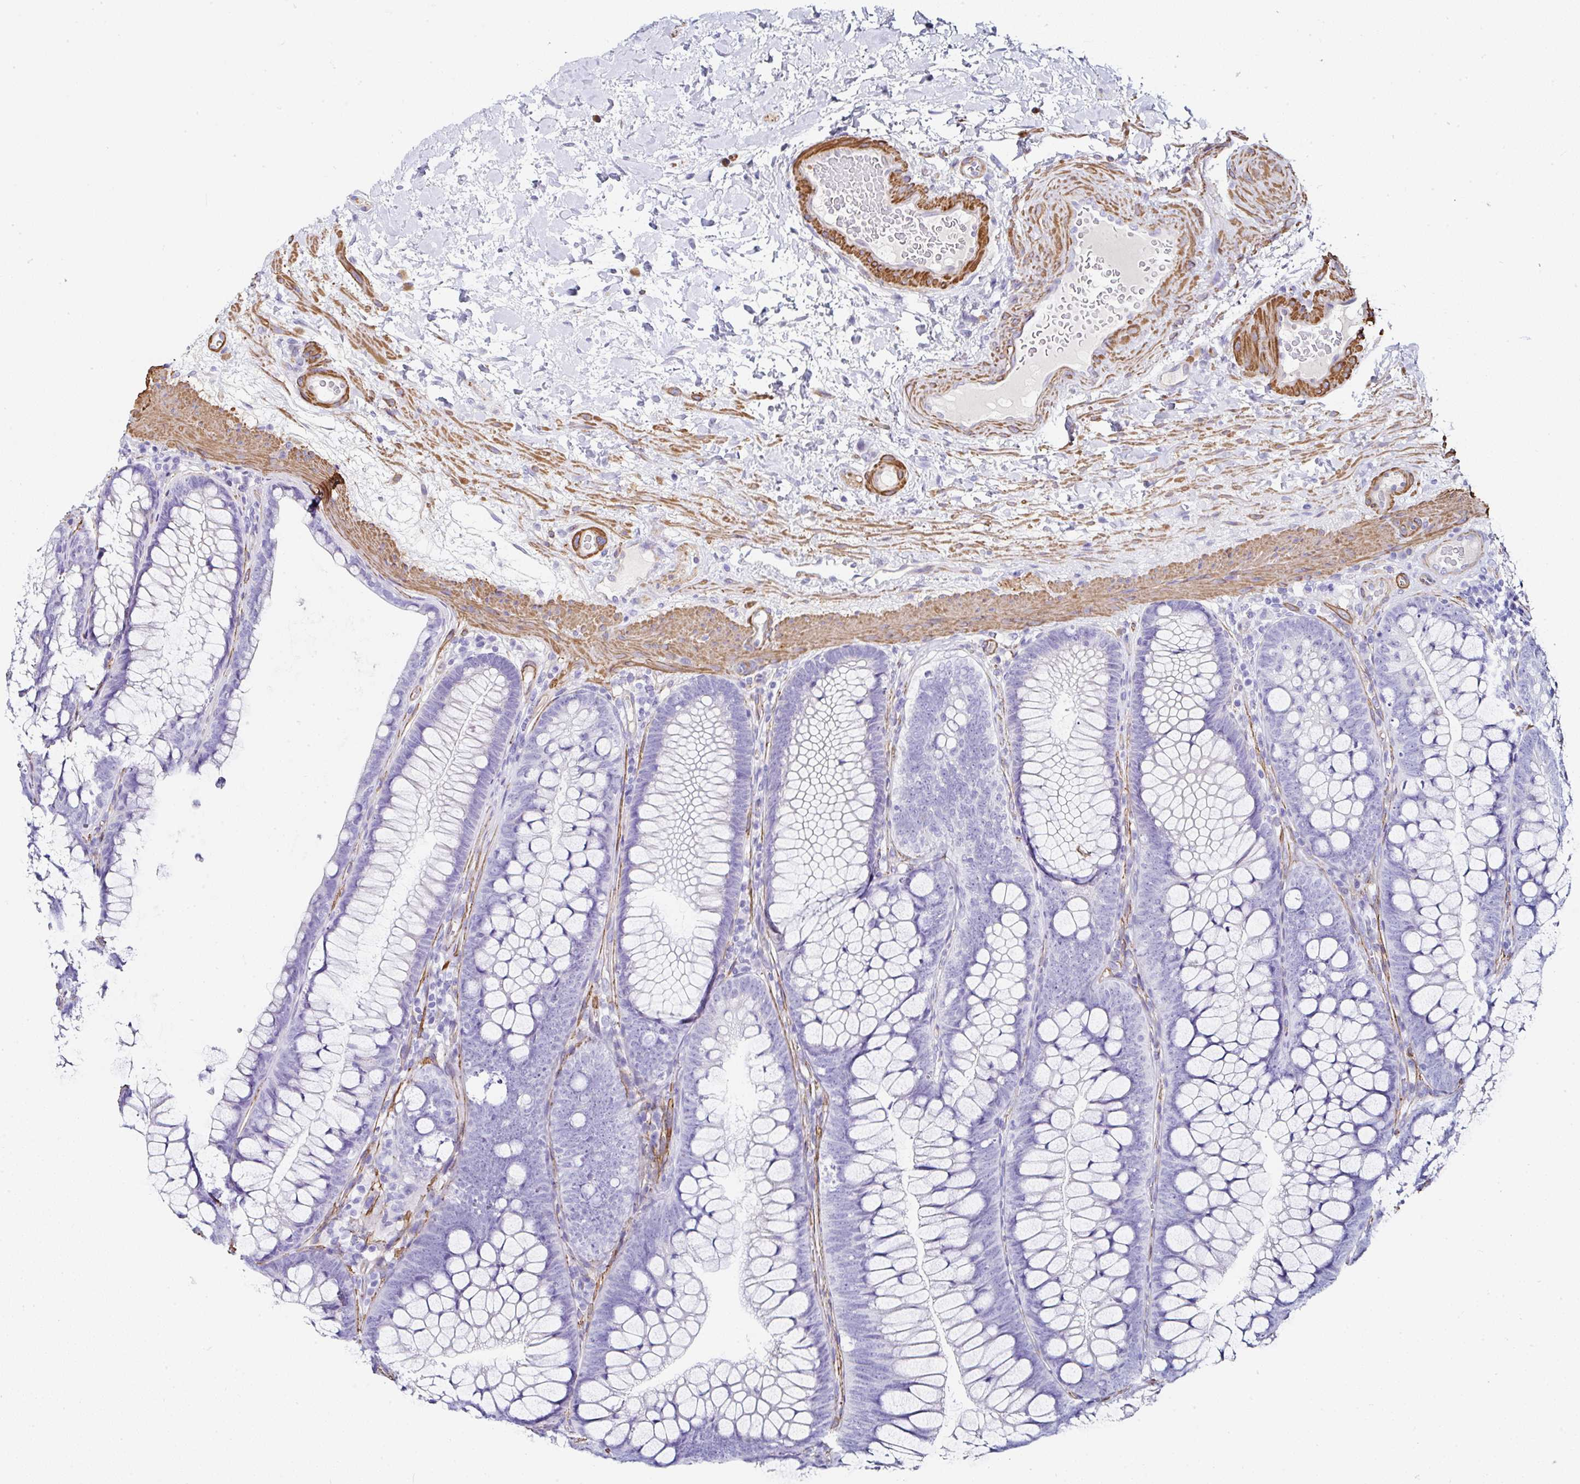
{"staining": {"intensity": "strong", "quantity": ">75%", "location": "cytoplasmic/membranous"}, "tissue": "colon", "cell_type": "Endothelial cells", "image_type": "normal", "snomed": [{"axis": "morphology", "description": "Normal tissue, NOS"}, {"axis": "morphology", "description": "Adenoma, NOS"}, {"axis": "topography", "description": "Soft tissue"}, {"axis": "topography", "description": "Colon"}], "caption": "This micrograph displays immunohistochemistry (IHC) staining of benign colon, with high strong cytoplasmic/membranous staining in about >75% of endothelial cells.", "gene": "PPFIA4", "patient": {"sex": "male", "age": 47}}